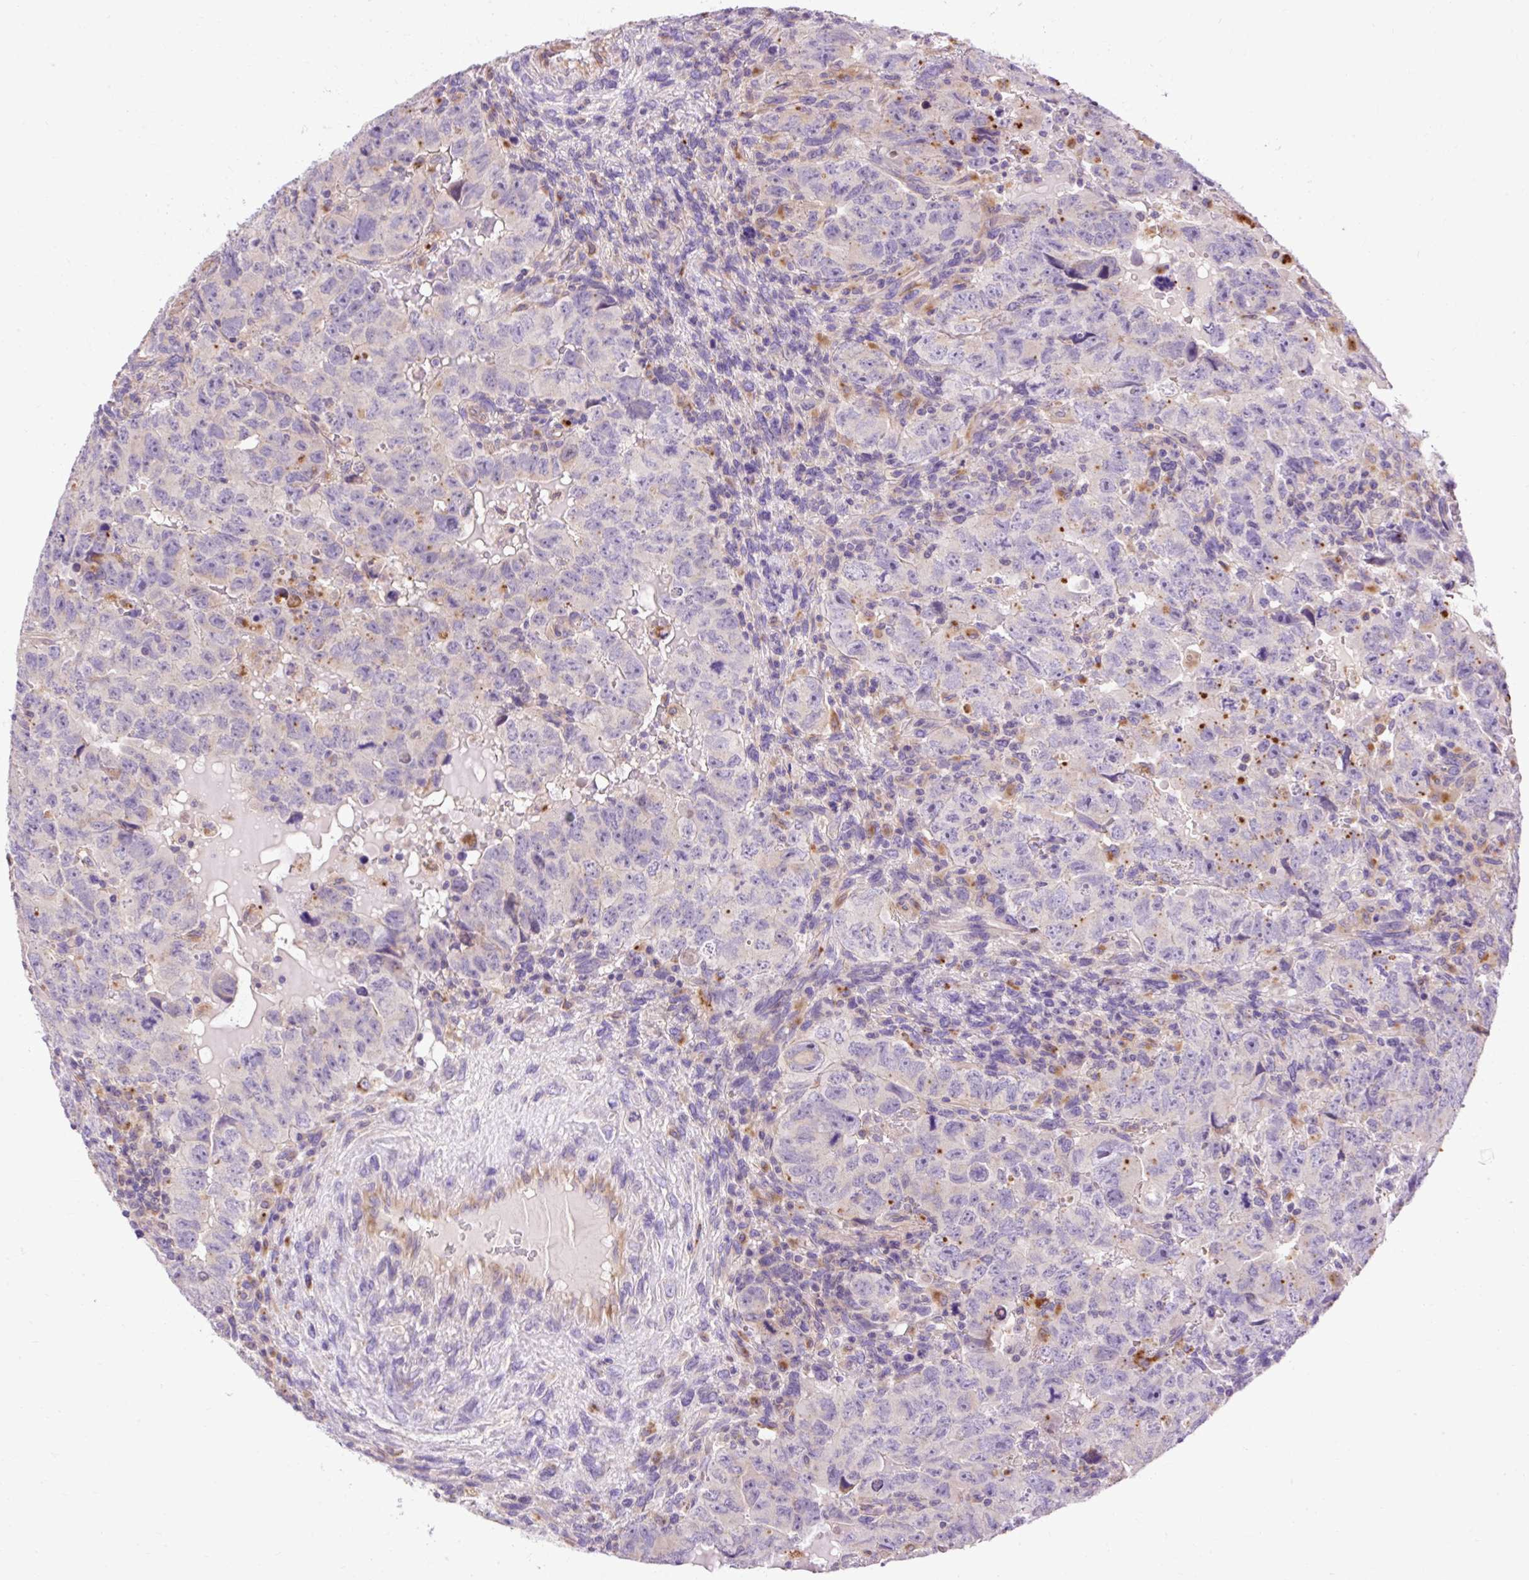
{"staining": {"intensity": "negative", "quantity": "none", "location": "none"}, "tissue": "testis cancer", "cell_type": "Tumor cells", "image_type": "cancer", "snomed": [{"axis": "morphology", "description": "Carcinoma, Embryonal, NOS"}, {"axis": "topography", "description": "Testis"}], "caption": "The image exhibits no significant staining in tumor cells of testis embryonal carcinoma.", "gene": "HEXB", "patient": {"sex": "male", "age": 24}}